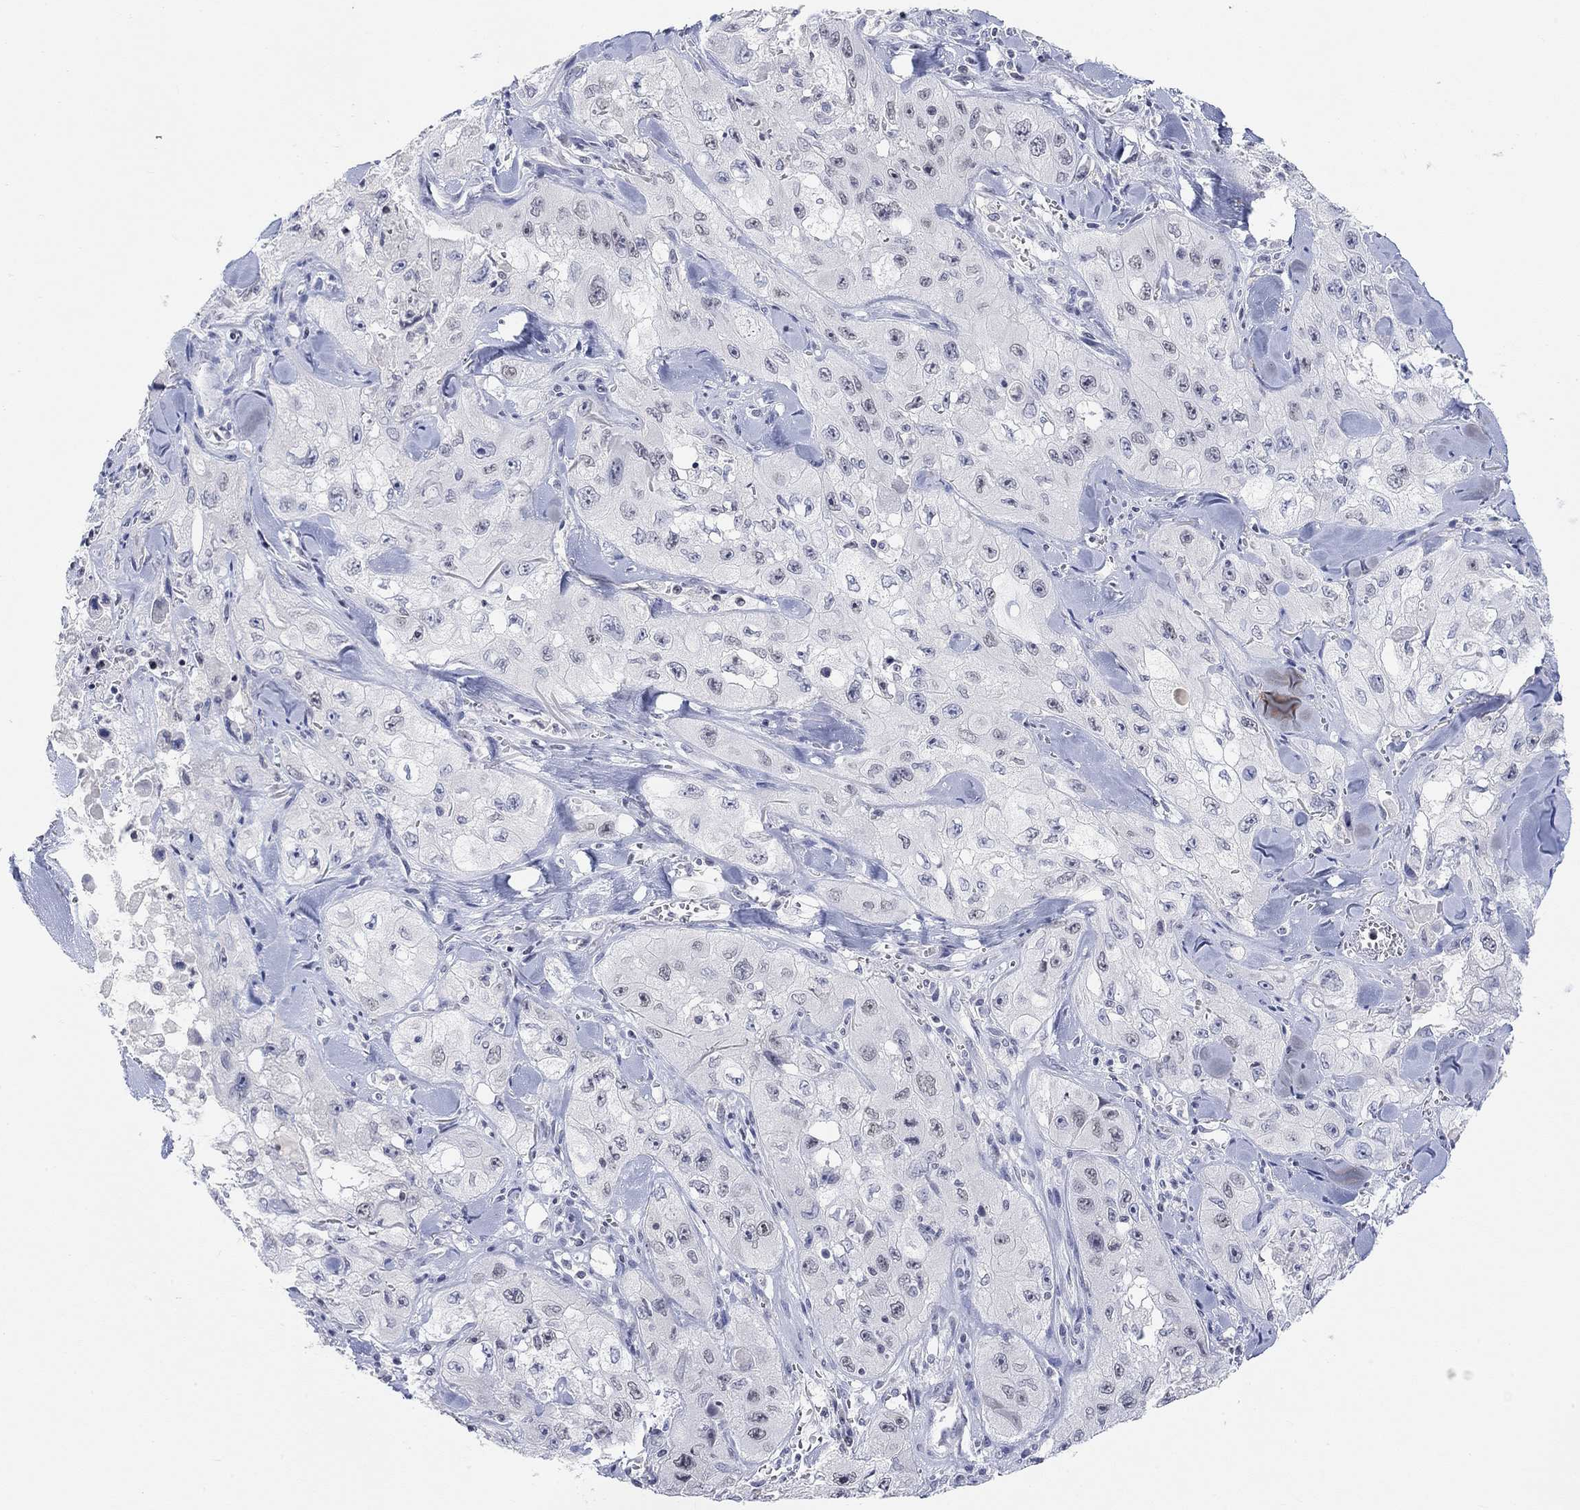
{"staining": {"intensity": "negative", "quantity": "none", "location": "none"}, "tissue": "skin cancer", "cell_type": "Tumor cells", "image_type": "cancer", "snomed": [{"axis": "morphology", "description": "Squamous cell carcinoma, NOS"}, {"axis": "topography", "description": "Skin"}, {"axis": "topography", "description": "Subcutis"}], "caption": "Immunohistochemical staining of human squamous cell carcinoma (skin) displays no significant staining in tumor cells. (Immunohistochemistry, brightfield microscopy, high magnification).", "gene": "ATP6V1E2", "patient": {"sex": "male", "age": 73}}